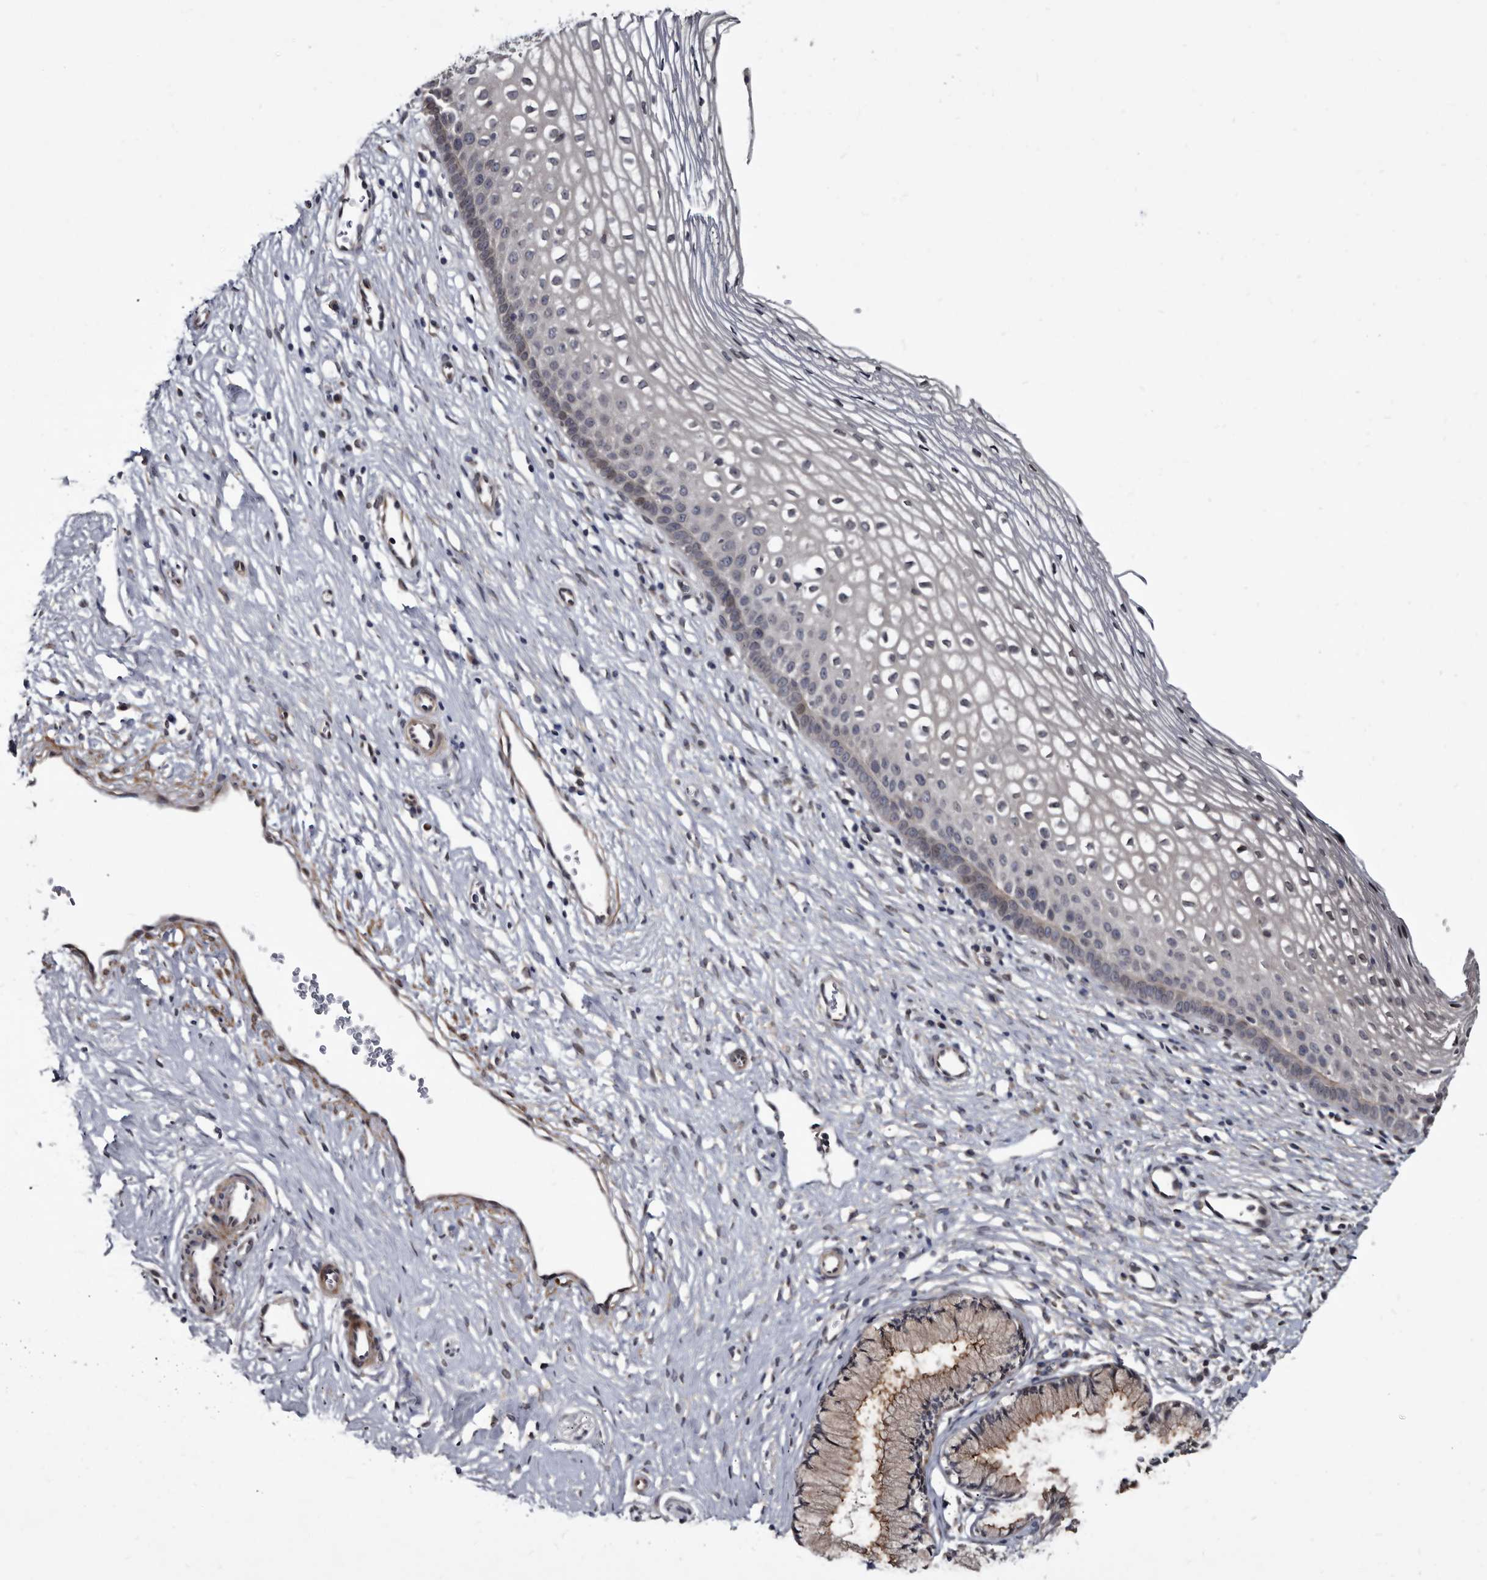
{"staining": {"intensity": "strong", "quantity": ">75%", "location": "cytoplasmic/membranous"}, "tissue": "cervix", "cell_type": "Glandular cells", "image_type": "normal", "snomed": [{"axis": "morphology", "description": "Normal tissue, NOS"}, {"axis": "topography", "description": "Cervix"}], "caption": "Normal cervix was stained to show a protein in brown. There is high levels of strong cytoplasmic/membranous expression in approximately >75% of glandular cells.", "gene": "PROM1", "patient": {"sex": "female", "age": 27}}